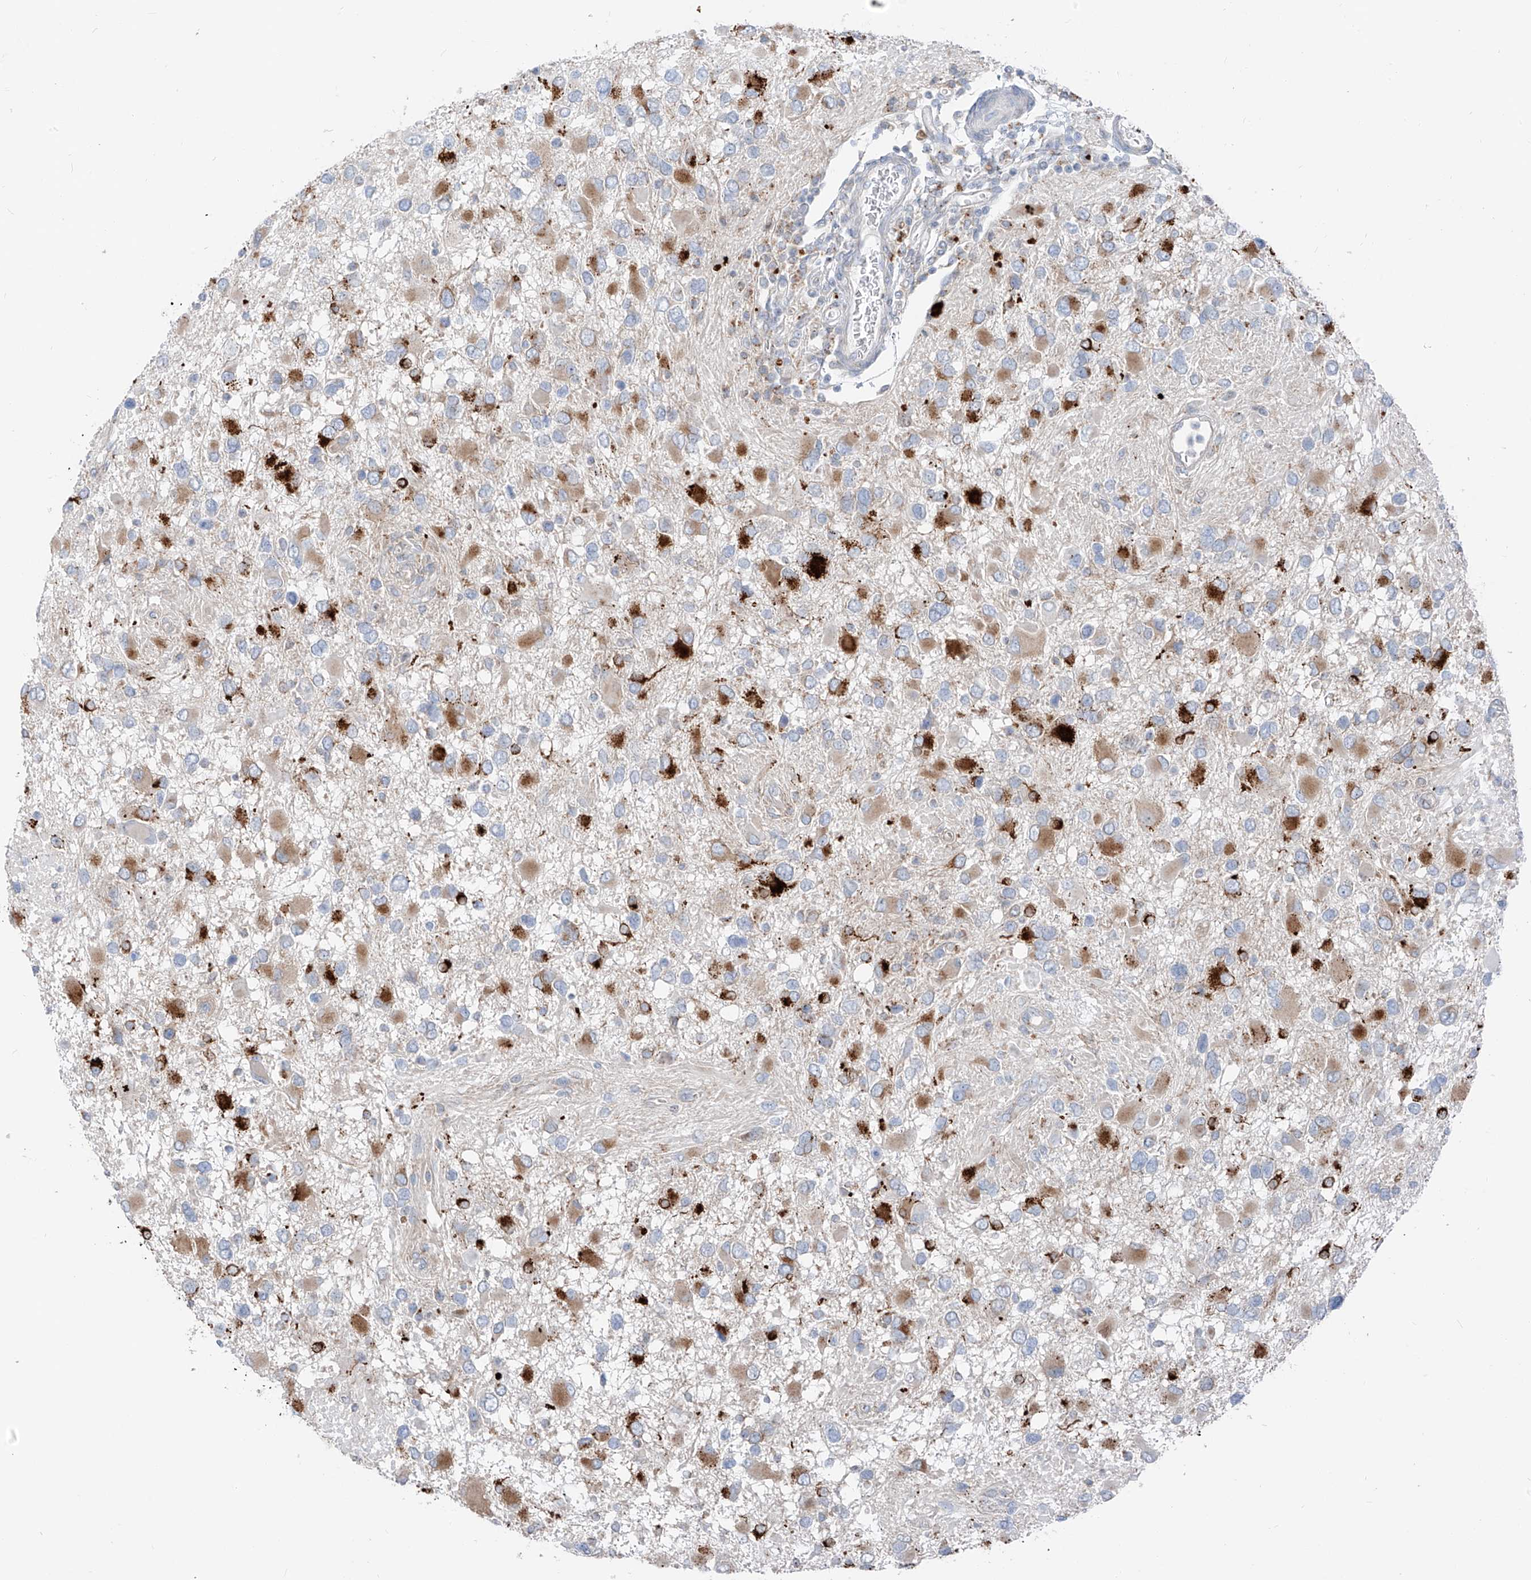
{"staining": {"intensity": "moderate", "quantity": ">75%", "location": "cytoplasmic/membranous"}, "tissue": "glioma", "cell_type": "Tumor cells", "image_type": "cancer", "snomed": [{"axis": "morphology", "description": "Glioma, malignant, High grade"}, {"axis": "topography", "description": "Brain"}], "caption": "A histopathology image showing moderate cytoplasmic/membranous staining in approximately >75% of tumor cells in glioma, as visualized by brown immunohistochemical staining.", "gene": "GPR137C", "patient": {"sex": "male", "age": 53}}